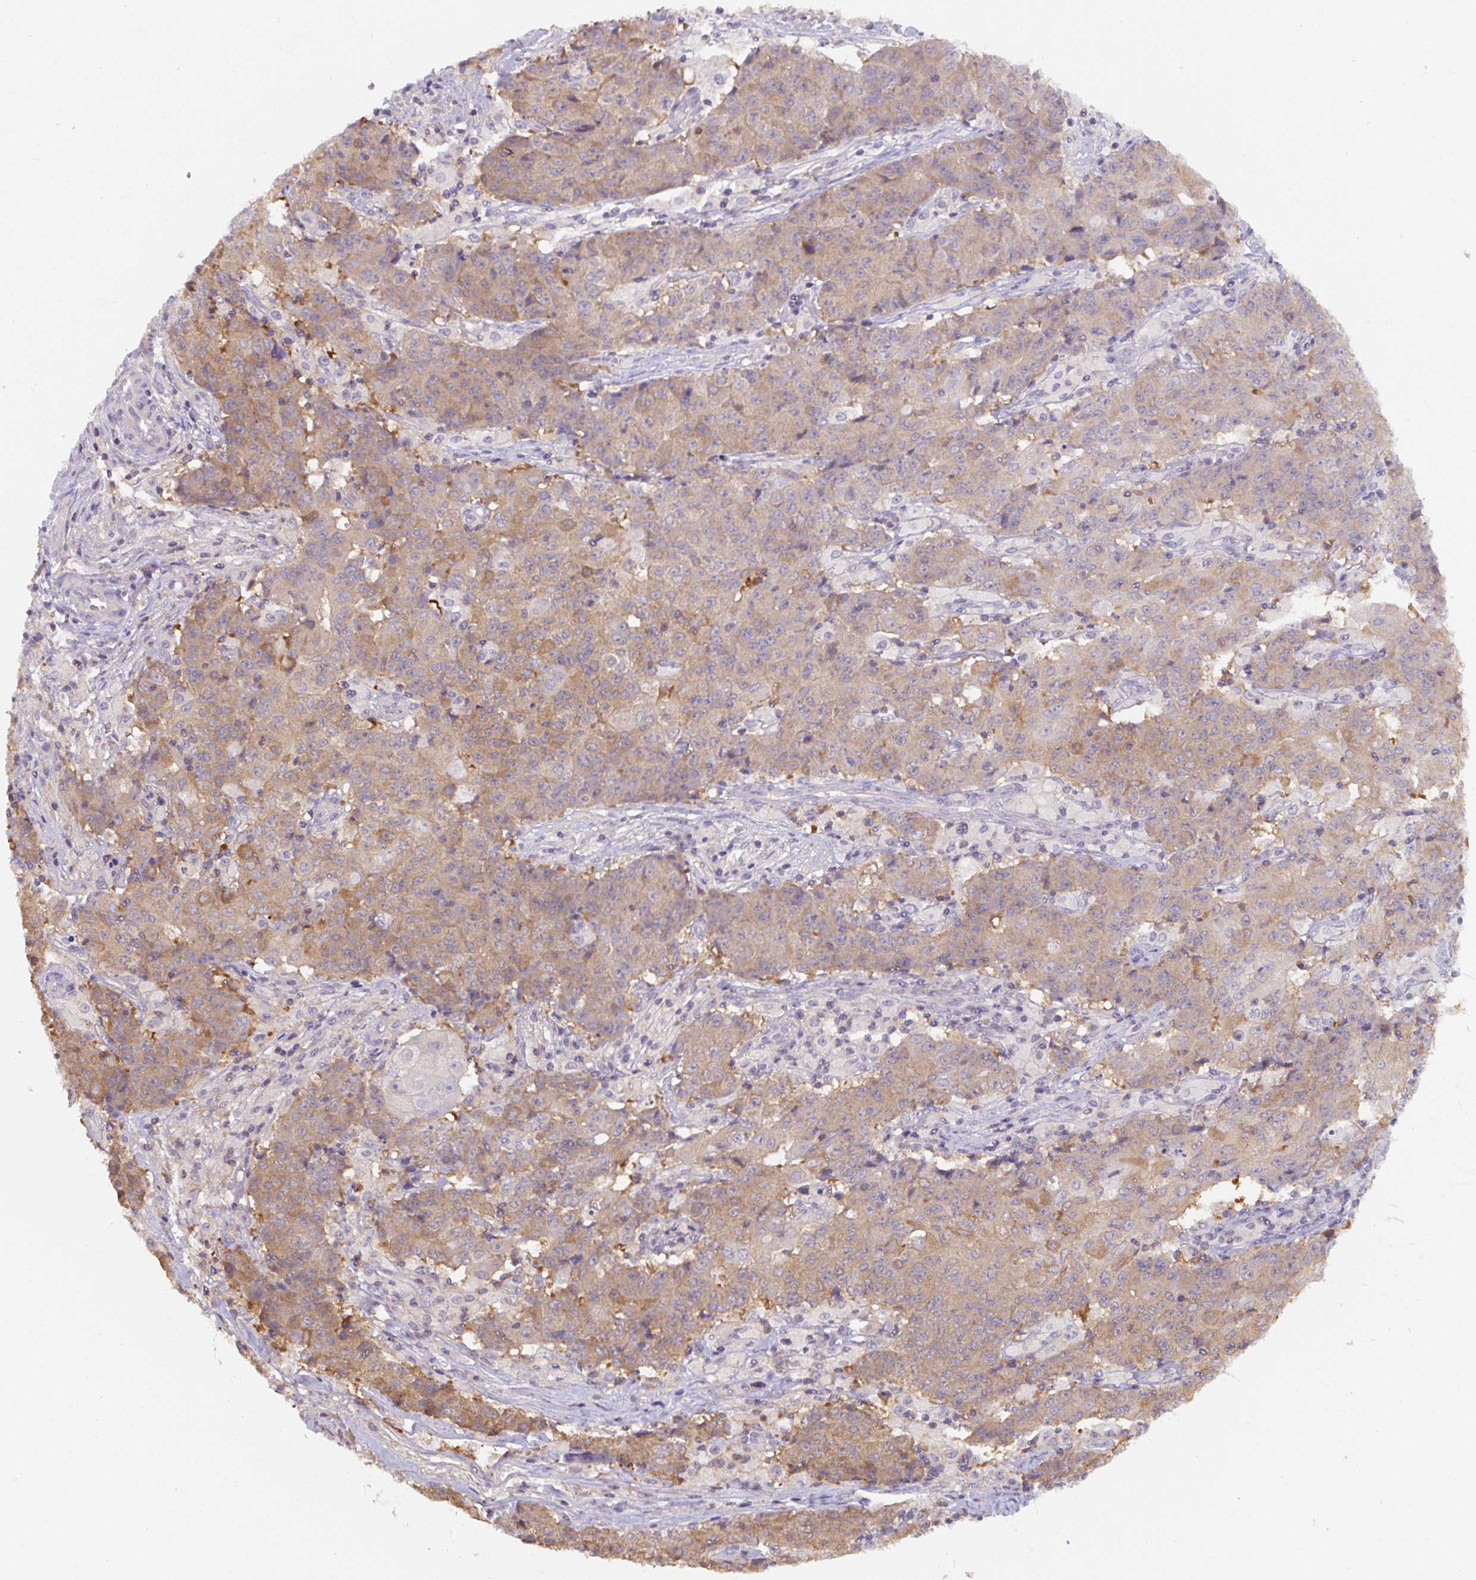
{"staining": {"intensity": "moderate", "quantity": ">75%", "location": "cytoplasmic/membranous"}, "tissue": "ovarian cancer", "cell_type": "Tumor cells", "image_type": "cancer", "snomed": [{"axis": "morphology", "description": "Carcinoma, endometroid"}, {"axis": "topography", "description": "Ovary"}], "caption": "IHC (DAB) staining of human ovarian cancer (endometroid carcinoma) displays moderate cytoplasmic/membranous protein positivity in approximately >75% of tumor cells. The staining was performed using DAB, with brown indicating positive protein expression. Nuclei are stained blue with hematoxylin.", "gene": "ST13", "patient": {"sex": "female", "age": 42}}